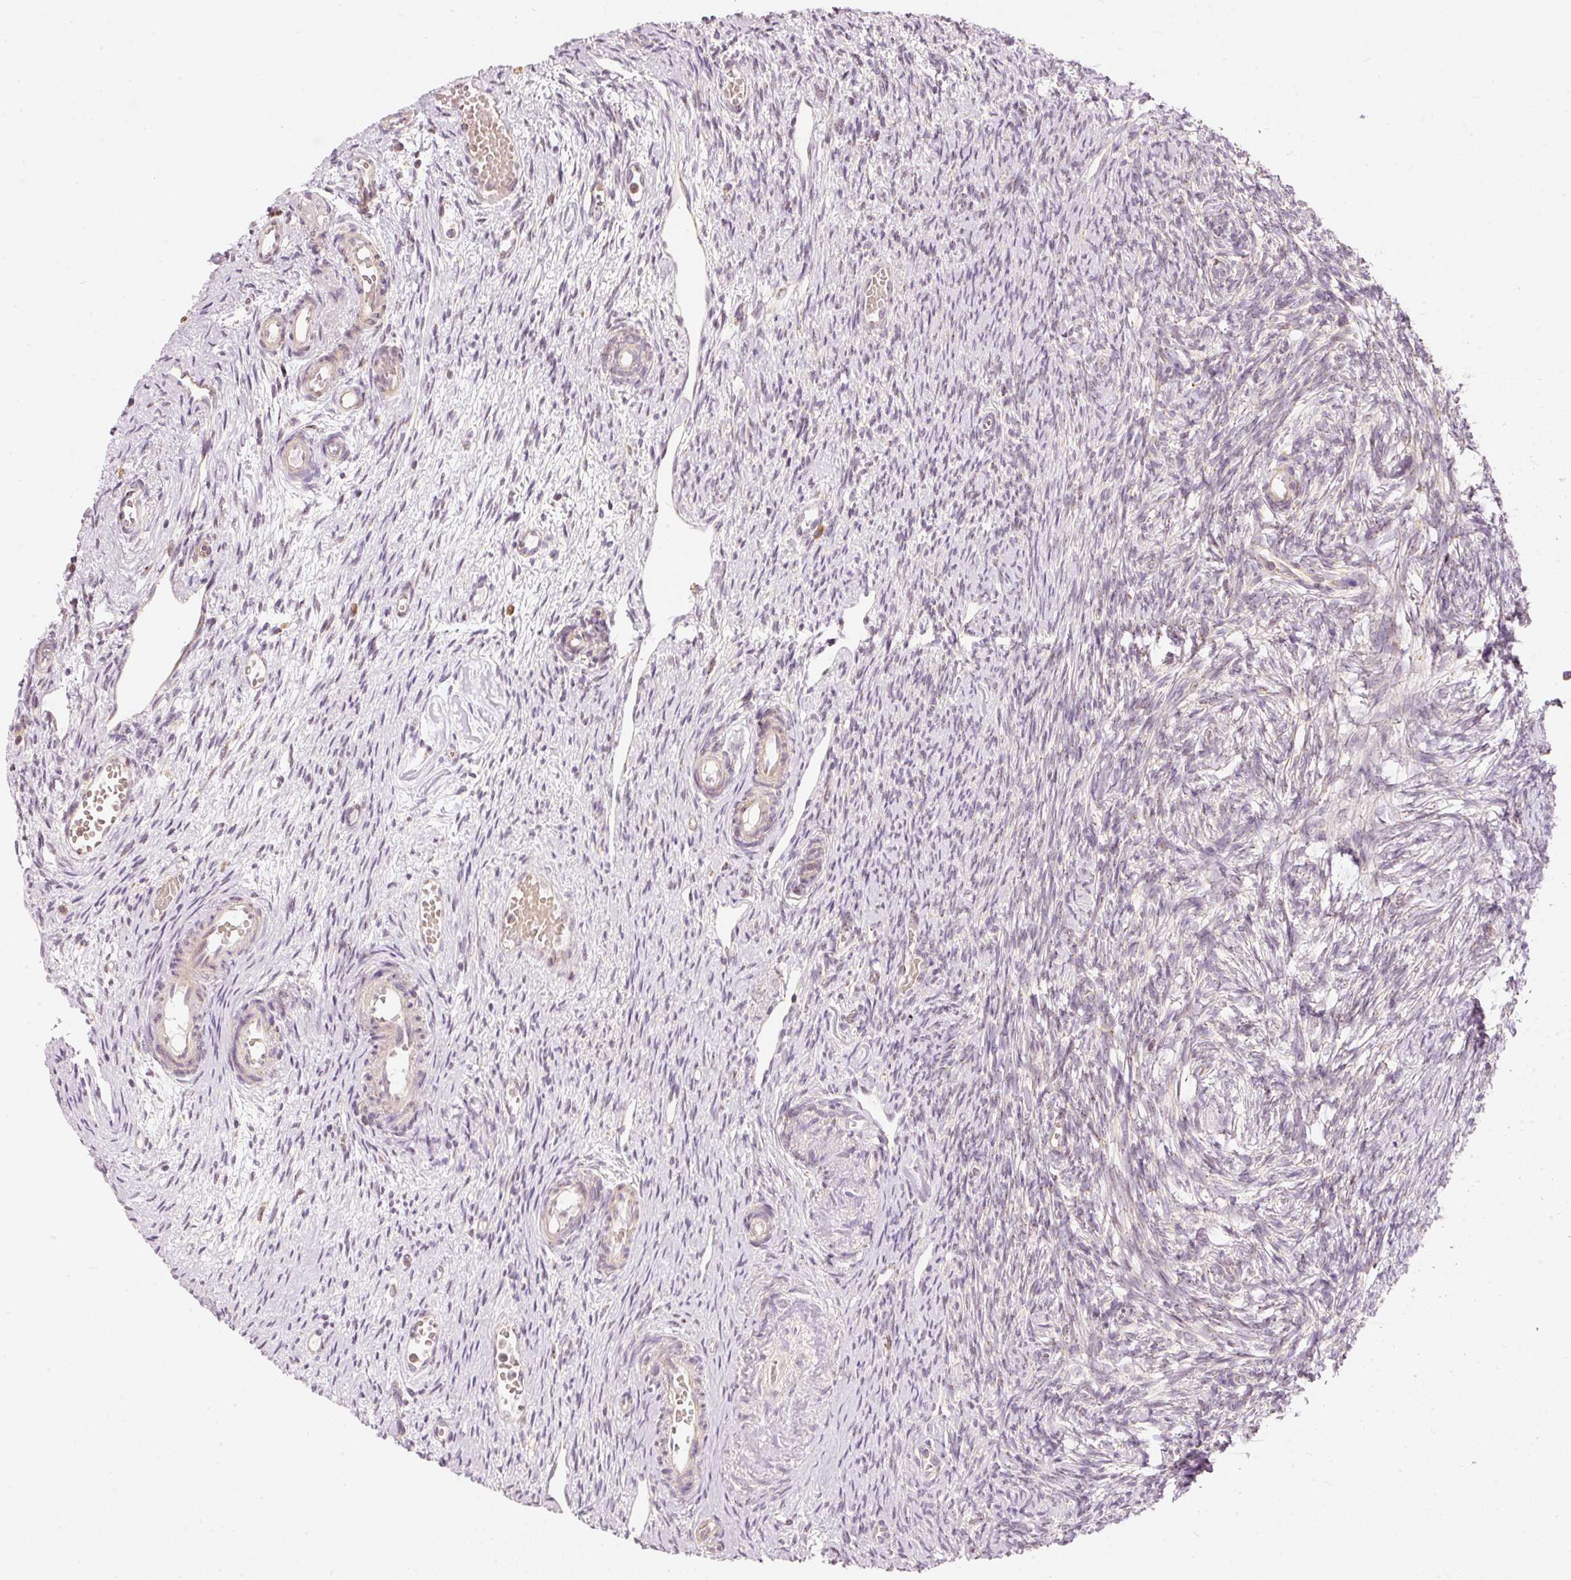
{"staining": {"intensity": "moderate", "quantity": ">75%", "location": "cytoplasmic/membranous"}, "tissue": "ovary", "cell_type": "Follicle cells", "image_type": "normal", "snomed": [{"axis": "morphology", "description": "Normal tissue, NOS"}, {"axis": "topography", "description": "Ovary"}], "caption": "The immunohistochemical stain highlights moderate cytoplasmic/membranous expression in follicle cells of benign ovary.", "gene": "SNAPC5", "patient": {"sex": "female", "age": 51}}